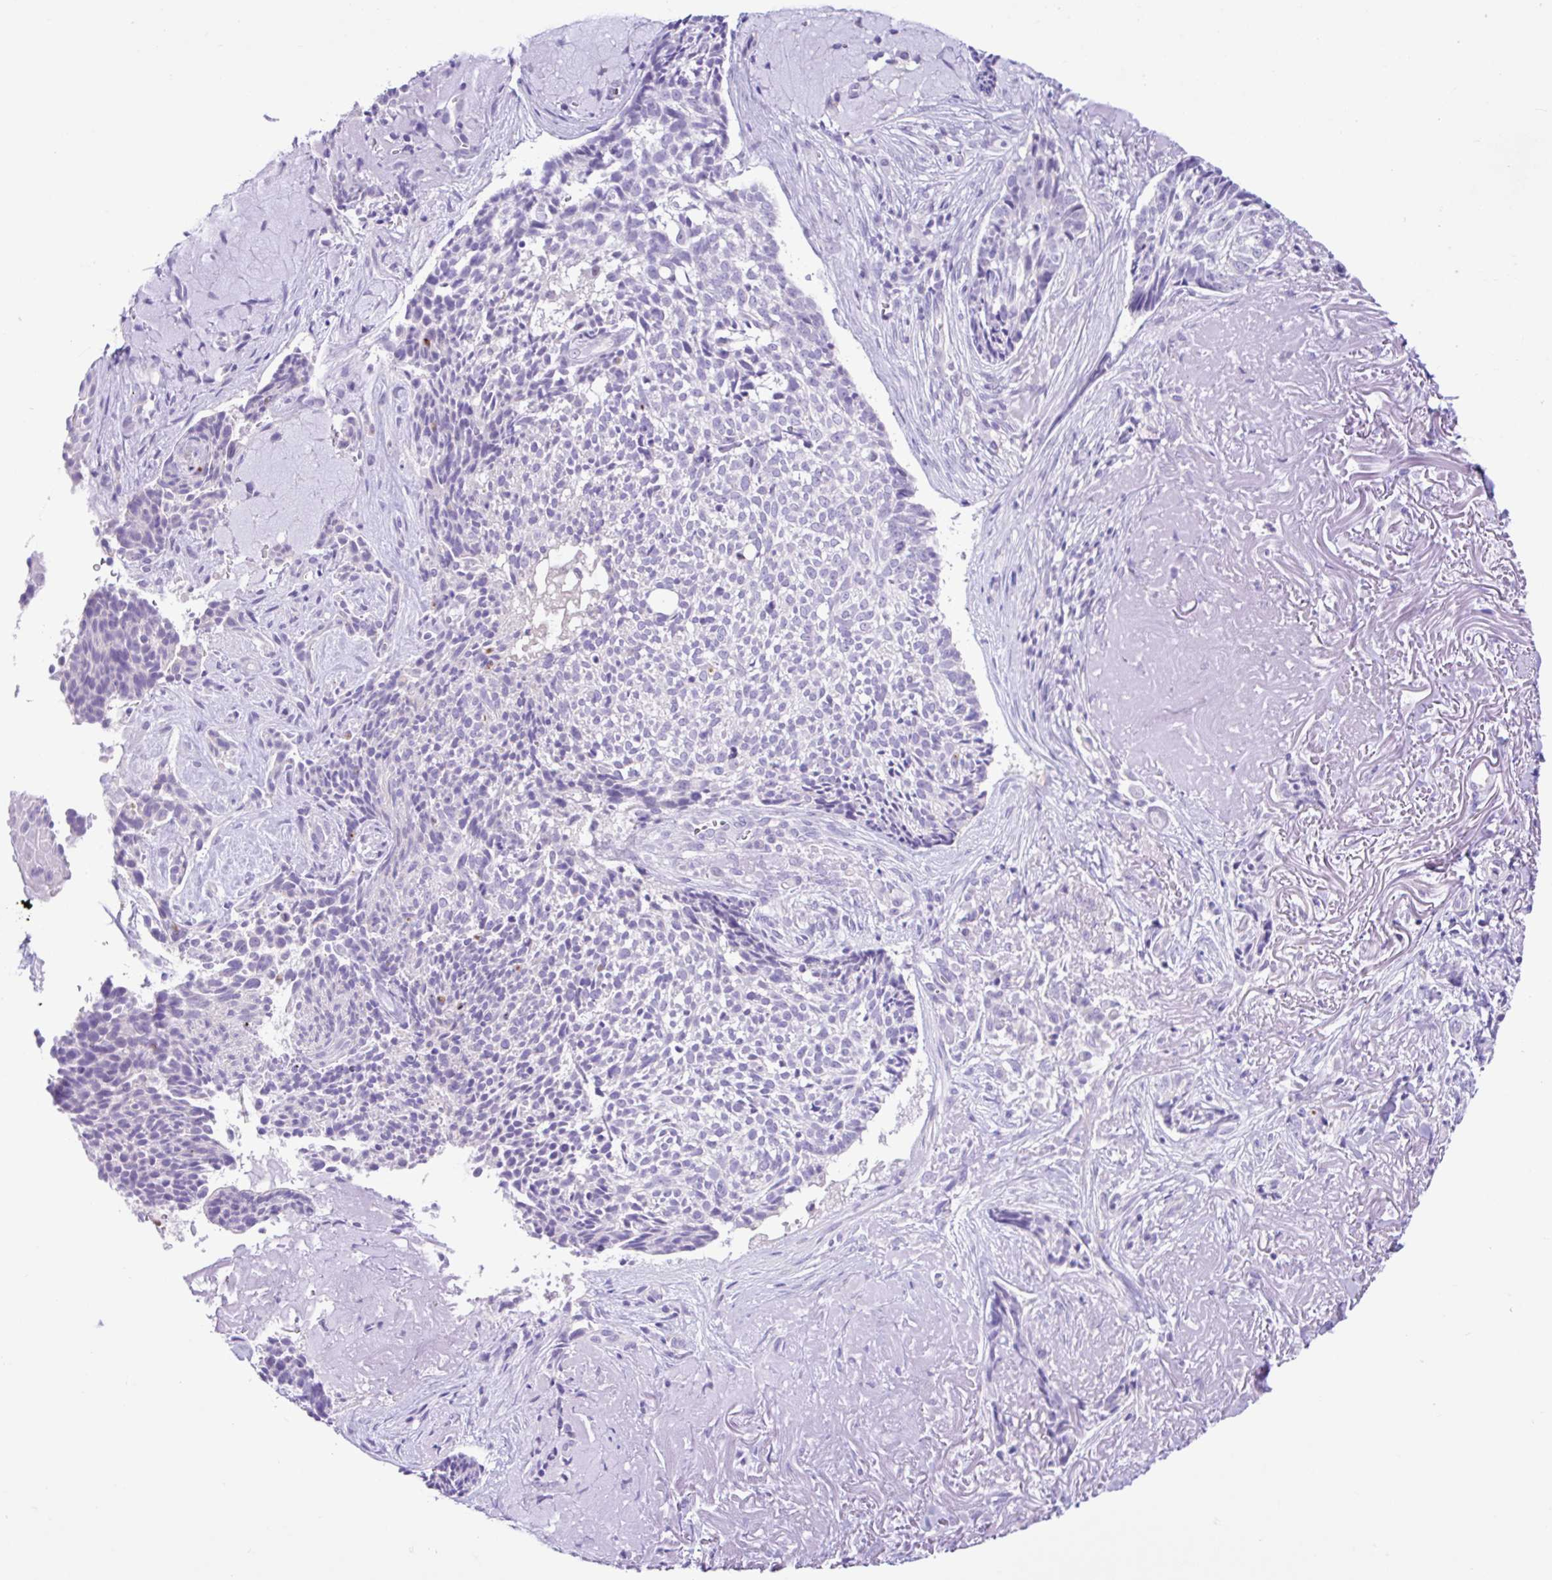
{"staining": {"intensity": "negative", "quantity": "none", "location": "none"}, "tissue": "skin cancer", "cell_type": "Tumor cells", "image_type": "cancer", "snomed": [{"axis": "morphology", "description": "Basal cell carcinoma"}, {"axis": "topography", "description": "Skin"}, {"axis": "topography", "description": "Skin of face"}], "caption": "Basal cell carcinoma (skin) was stained to show a protein in brown. There is no significant staining in tumor cells.", "gene": "ANO4", "patient": {"sex": "female", "age": 95}}